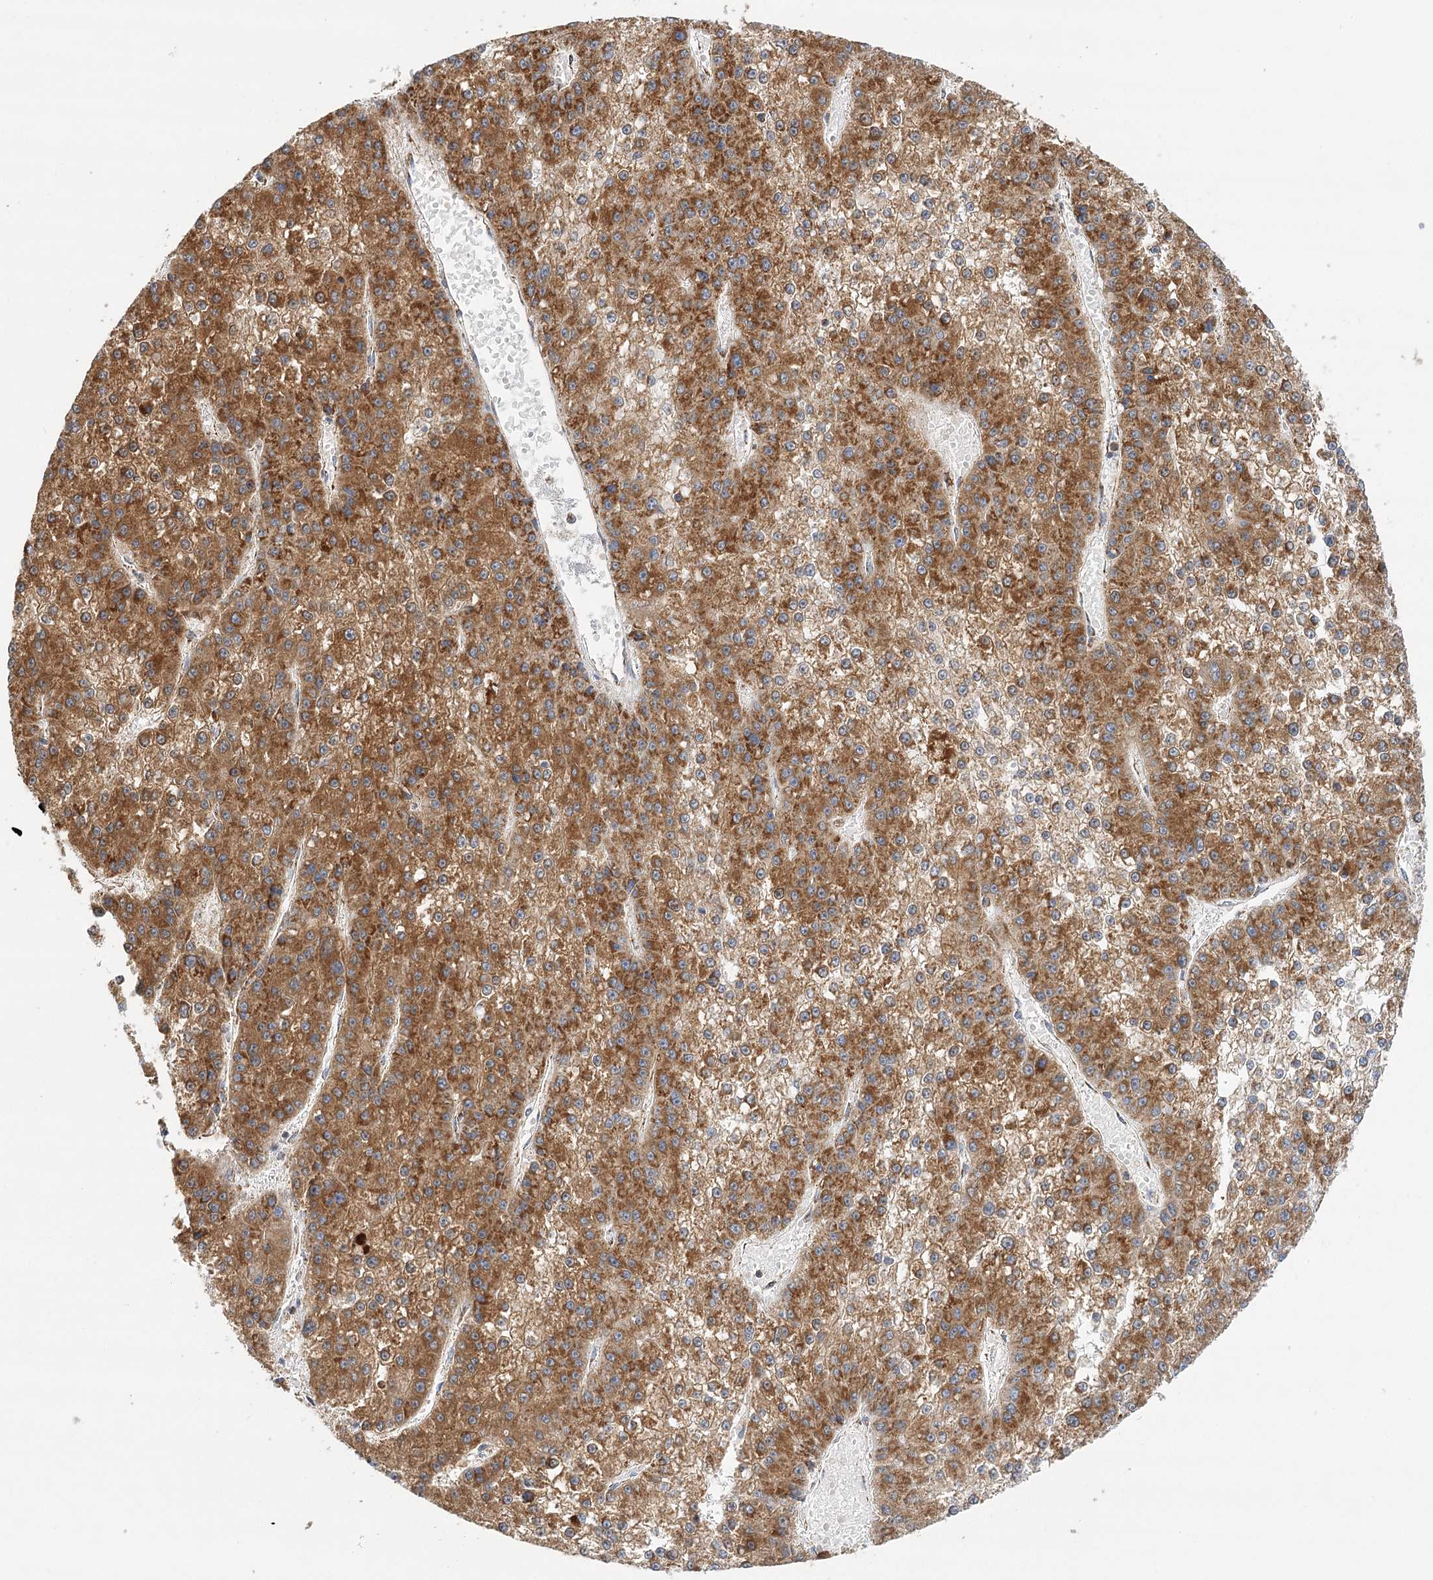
{"staining": {"intensity": "strong", "quantity": ">75%", "location": "cytoplasmic/membranous"}, "tissue": "liver cancer", "cell_type": "Tumor cells", "image_type": "cancer", "snomed": [{"axis": "morphology", "description": "Carcinoma, Hepatocellular, NOS"}, {"axis": "topography", "description": "Liver"}], "caption": "A micrograph showing strong cytoplasmic/membranous staining in approximately >75% of tumor cells in hepatocellular carcinoma (liver), as visualized by brown immunohistochemical staining.", "gene": "LSS", "patient": {"sex": "female", "age": 73}}